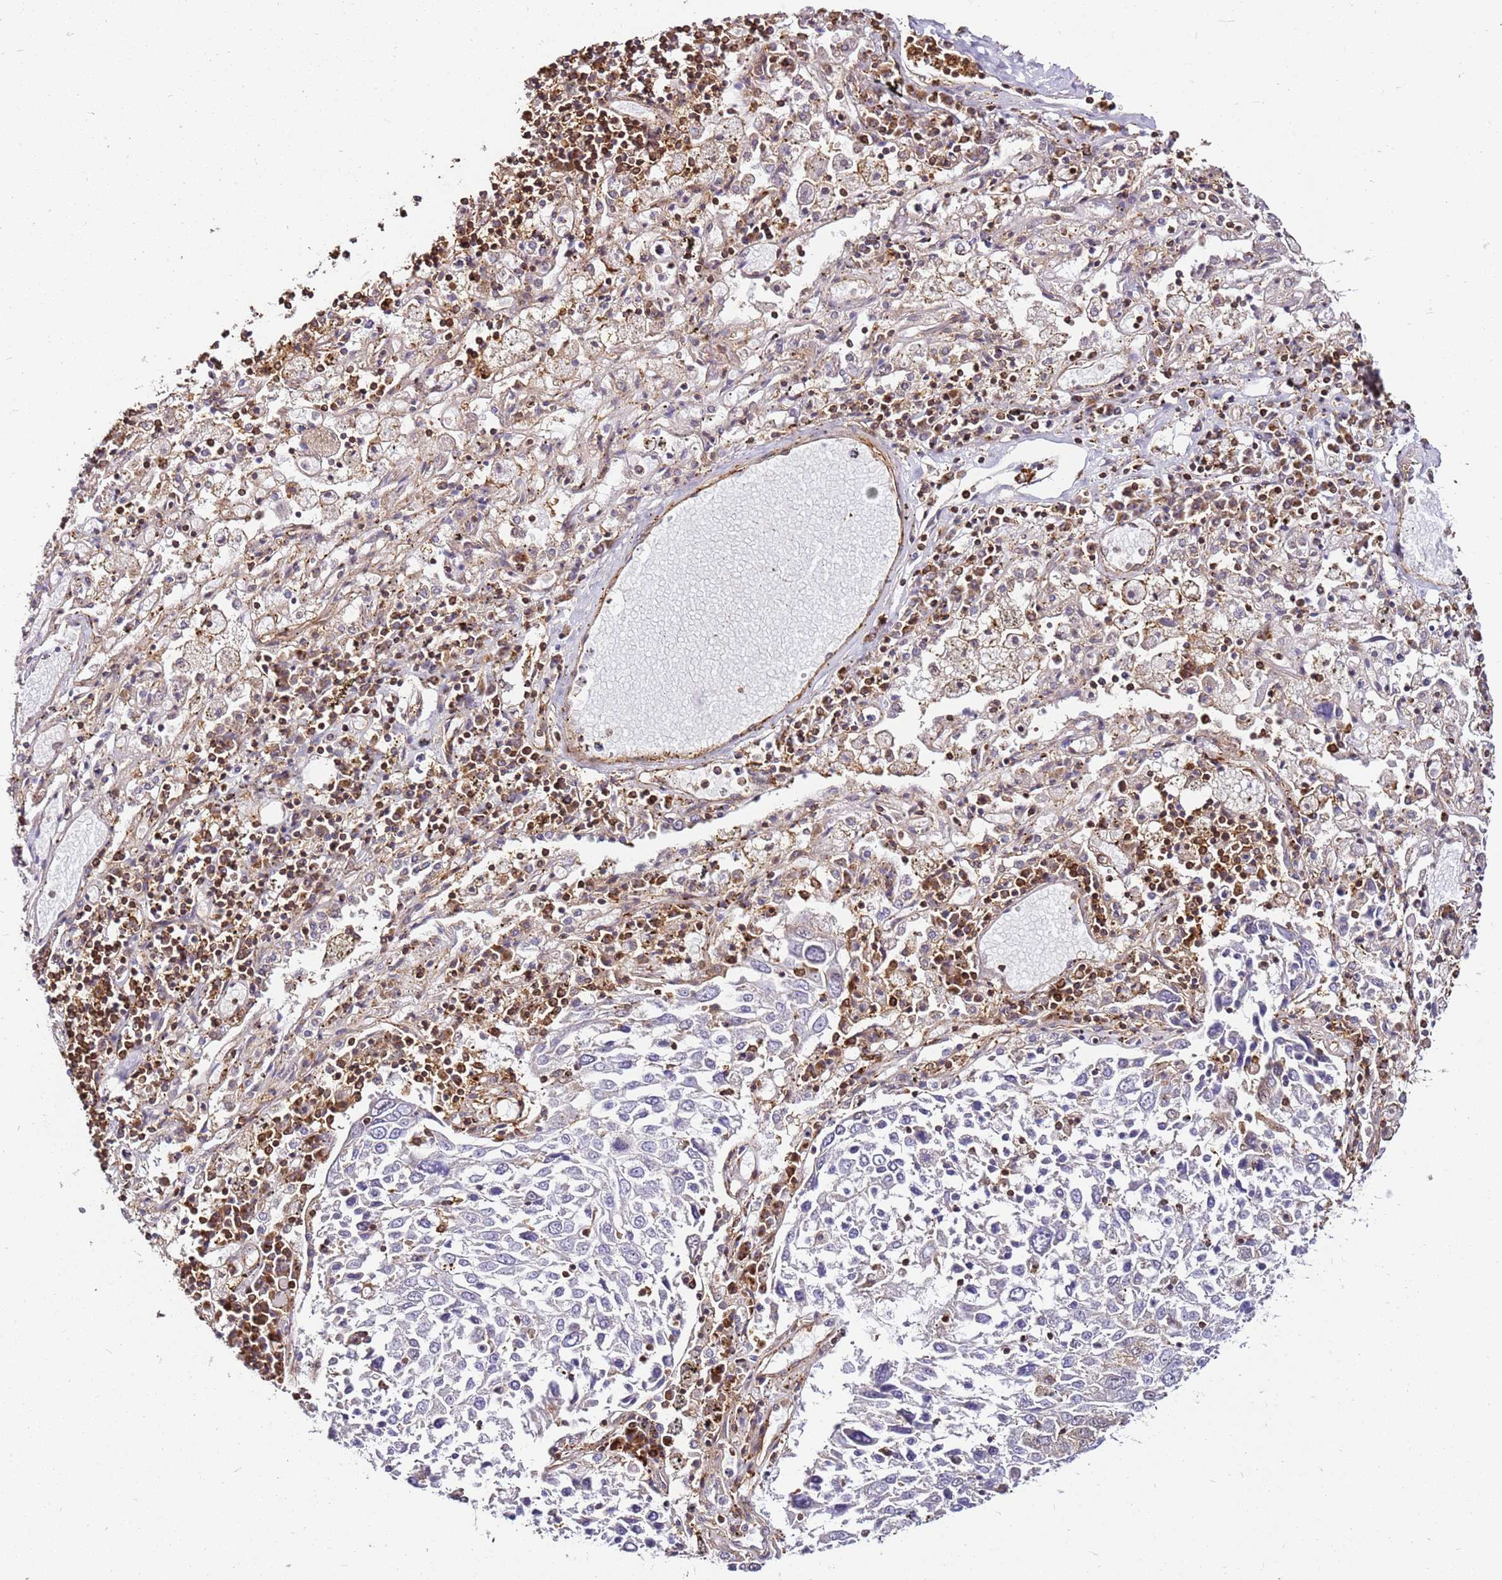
{"staining": {"intensity": "weak", "quantity": "<25%", "location": "cytoplasmic/membranous"}, "tissue": "lung cancer", "cell_type": "Tumor cells", "image_type": "cancer", "snomed": [{"axis": "morphology", "description": "Squamous cell carcinoma, NOS"}, {"axis": "topography", "description": "Lung"}], "caption": "Image shows no significant protein staining in tumor cells of lung squamous cell carcinoma. (Immunohistochemistry, brightfield microscopy, high magnification).", "gene": "PIH1D1", "patient": {"sex": "male", "age": 65}}